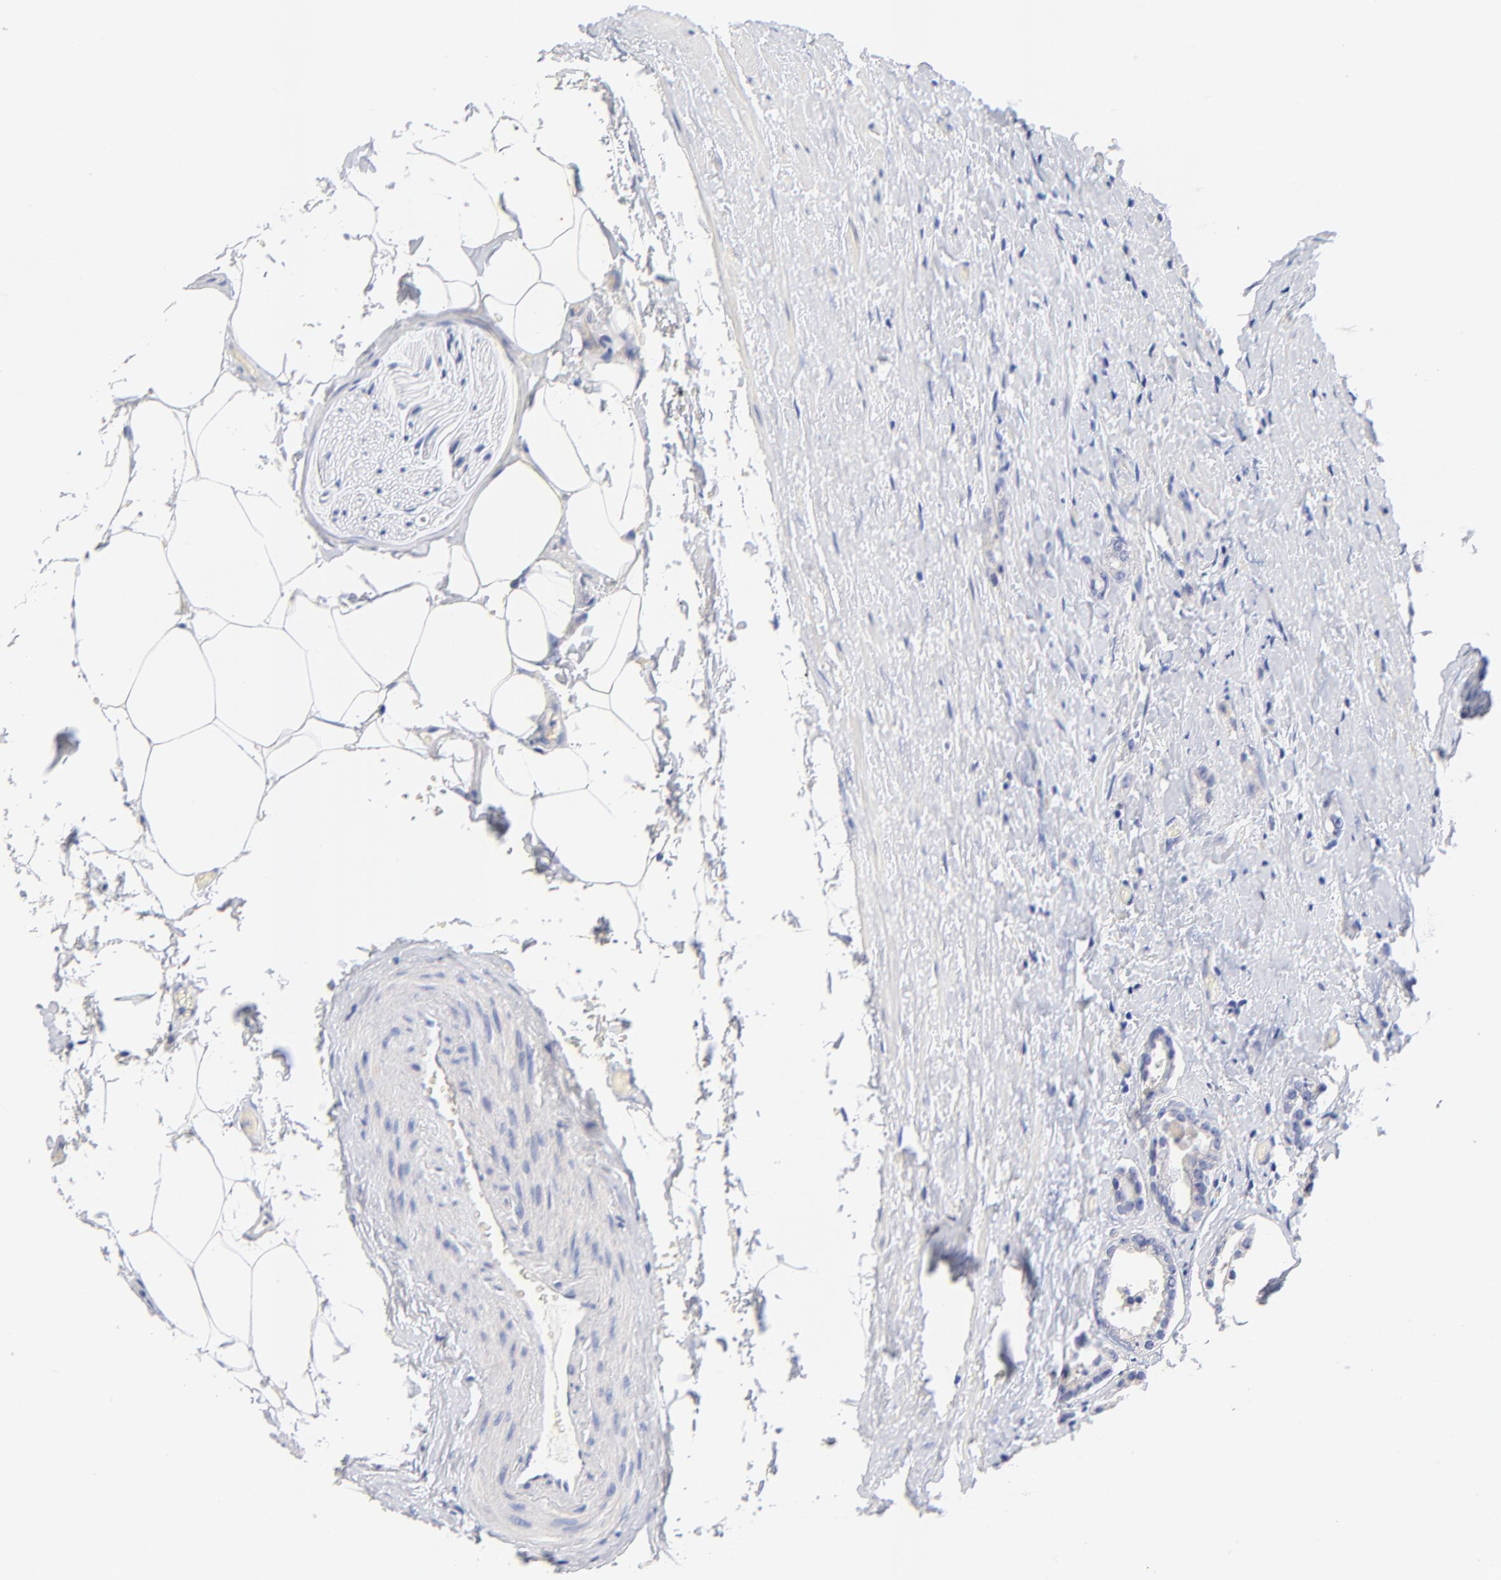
{"staining": {"intensity": "negative", "quantity": "none", "location": "none"}, "tissue": "prostate cancer", "cell_type": "Tumor cells", "image_type": "cancer", "snomed": [{"axis": "morphology", "description": "Adenocarcinoma, Medium grade"}, {"axis": "topography", "description": "Prostate"}], "caption": "The image demonstrates no staining of tumor cells in prostate medium-grade adenocarcinoma.", "gene": "FBXO10", "patient": {"sex": "male", "age": 59}}